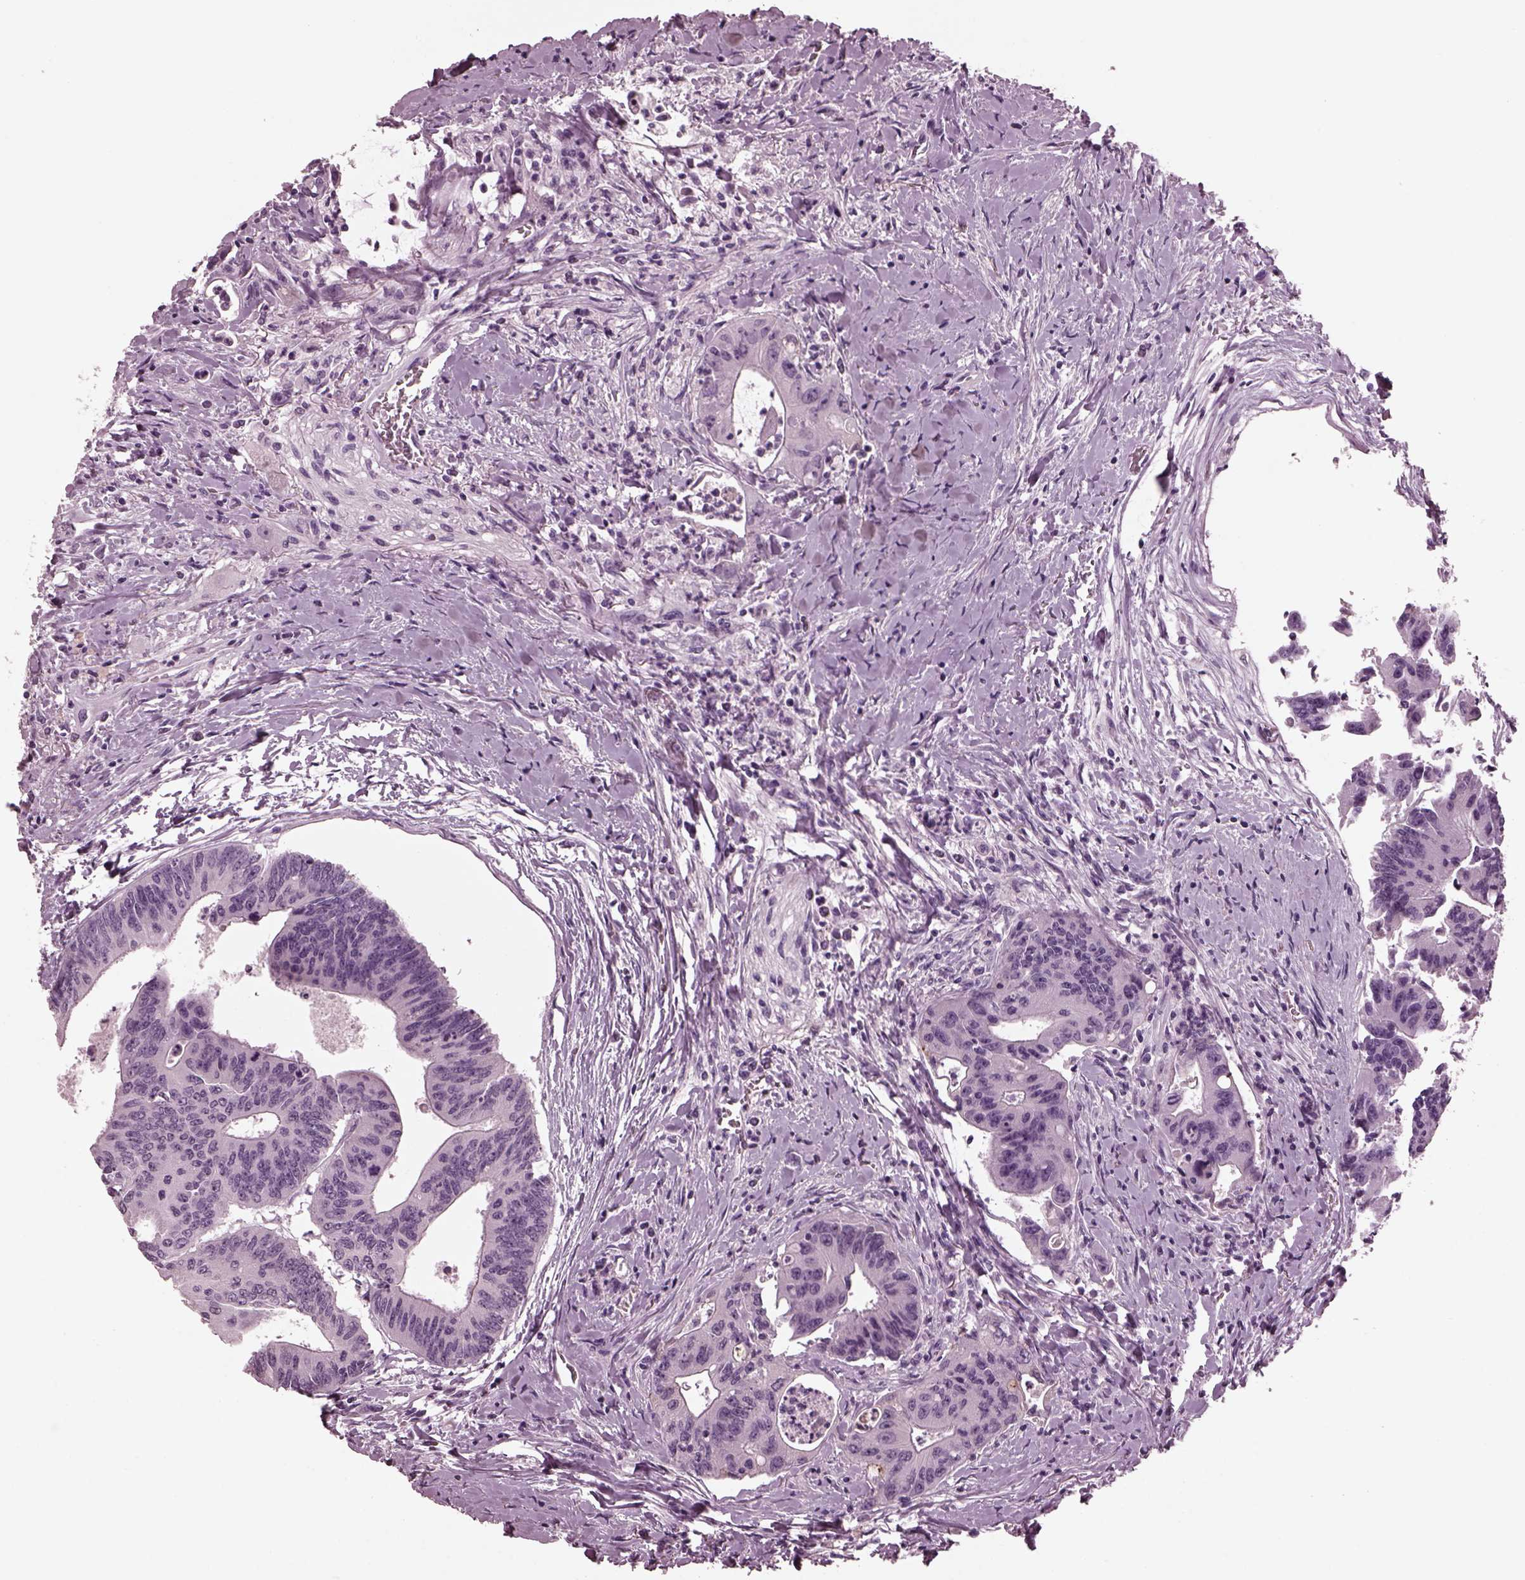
{"staining": {"intensity": "negative", "quantity": "none", "location": "none"}, "tissue": "colorectal cancer", "cell_type": "Tumor cells", "image_type": "cancer", "snomed": [{"axis": "morphology", "description": "Adenocarcinoma, NOS"}, {"axis": "topography", "description": "Rectum"}], "caption": "Immunohistochemistry (IHC) of colorectal cancer (adenocarcinoma) demonstrates no positivity in tumor cells.", "gene": "MIB2", "patient": {"sex": "male", "age": 59}}